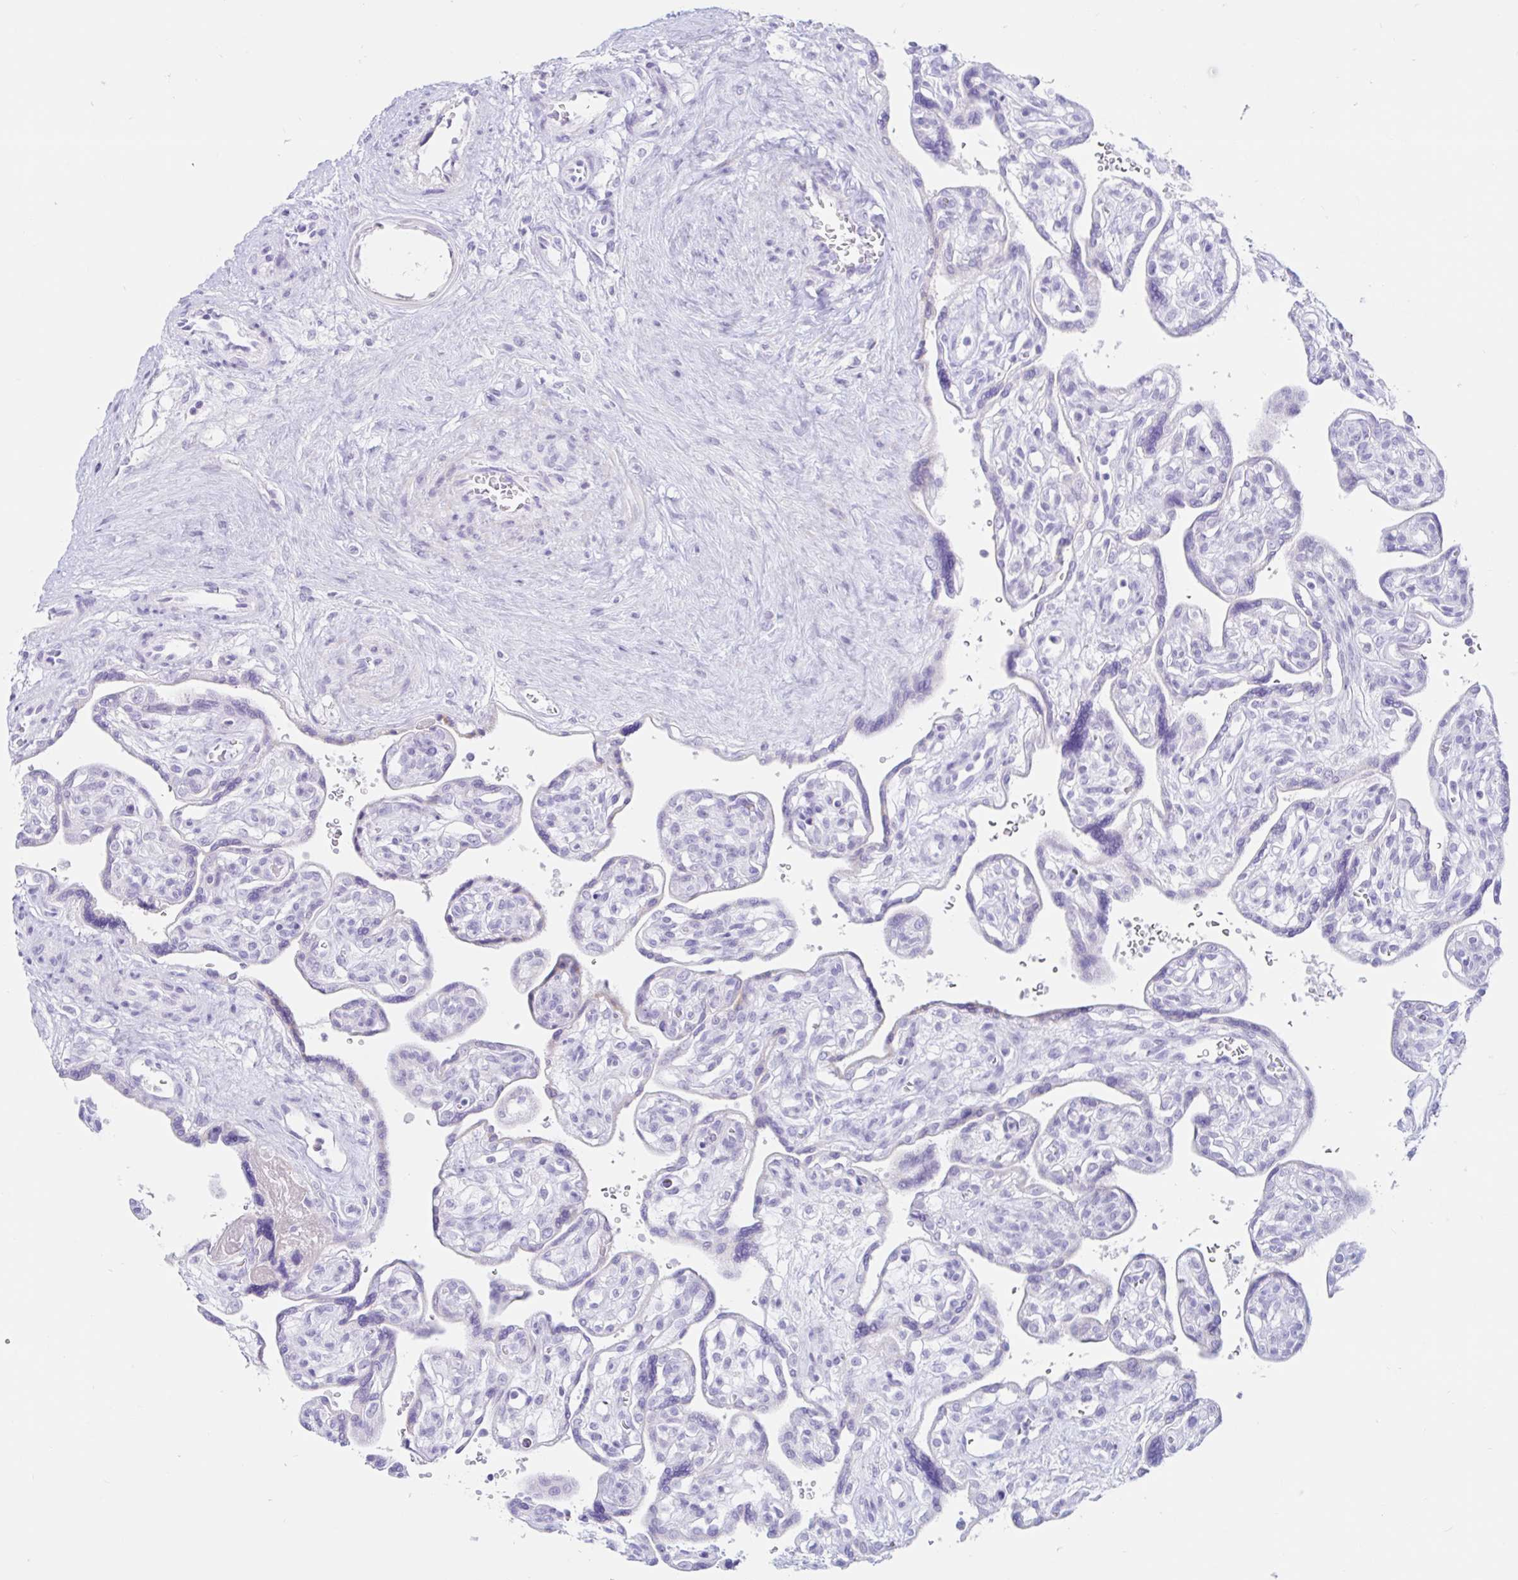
{"staining": {"intensity": "weak", "quantity": "<25%", "location": "cytoplasmic/membranous"}, "tissue": "placenta", "cell_type": "Decidual cells", "image_type": "normal", "snomed": [{"axis": "morphology", "description": "Normal tissue, NOS"}, {"axis": "topography", "description": "Placenta"}], "caption": "High power microscopy image of an immunohistochemistry (IHC) micrograph of unremarkable placenta, revealing no significant positivity in decidual cells.", "gene": "BEST1", "patient": {"sex": "female", "age": 39}}